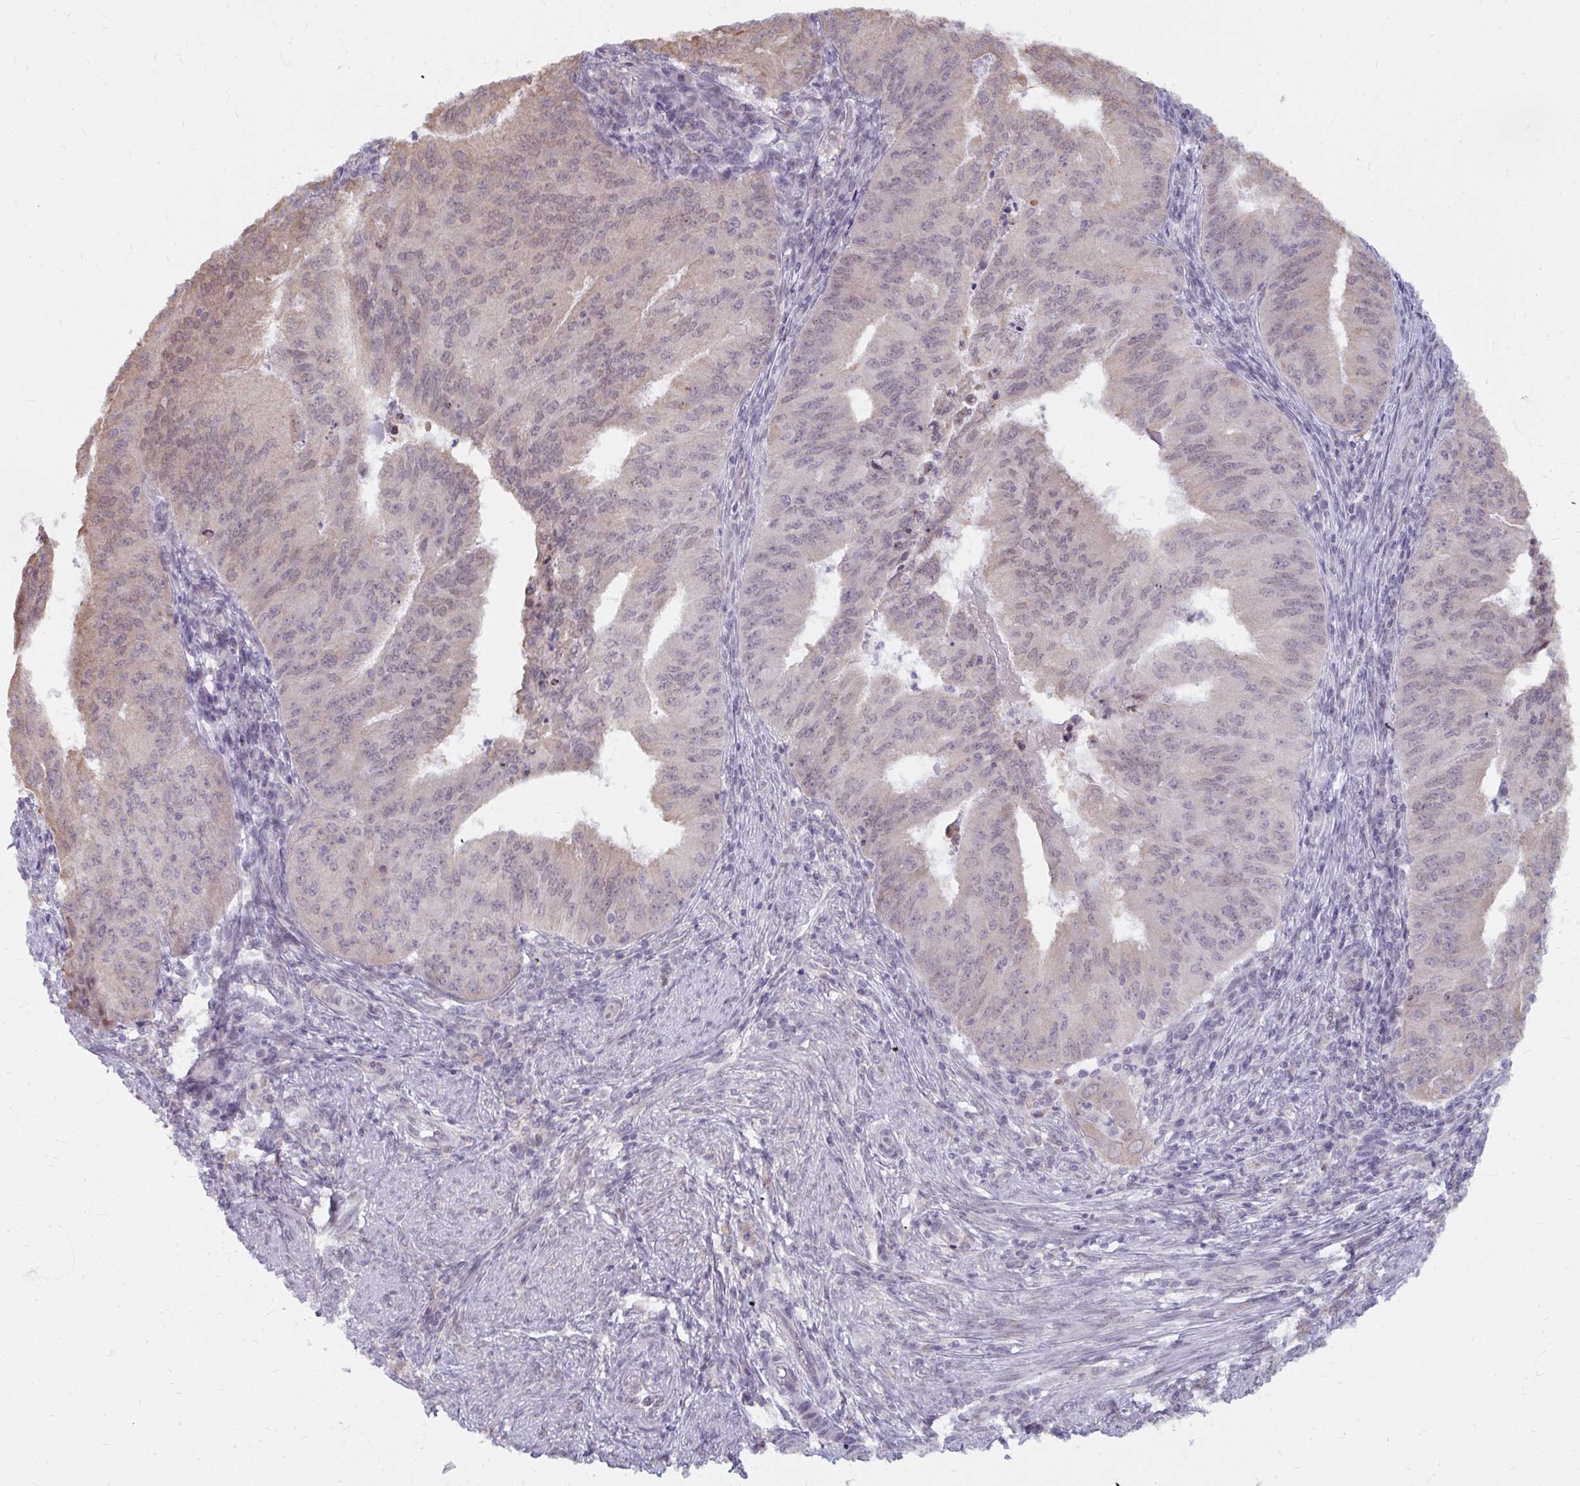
{"staining": {"intensity": "negative", "quantity": "none", "location": "none"}, "tissue": "endometrial cancer", "cell_type": "Tumor cells", "image_type": "cancer", "snomed": [{"axis": "morphology", "description": "Adenocarcinoma, NOS"}, {"axis": "topography", "description": "Endometrium"}], "caption": "DAB immunohistochemical staining of human adenocarcinoma (endometrial) demonstrates no significant expression in tumor cells.", "gene": "NMNAT1", "patient": {"sex": "female", "age": 50}}